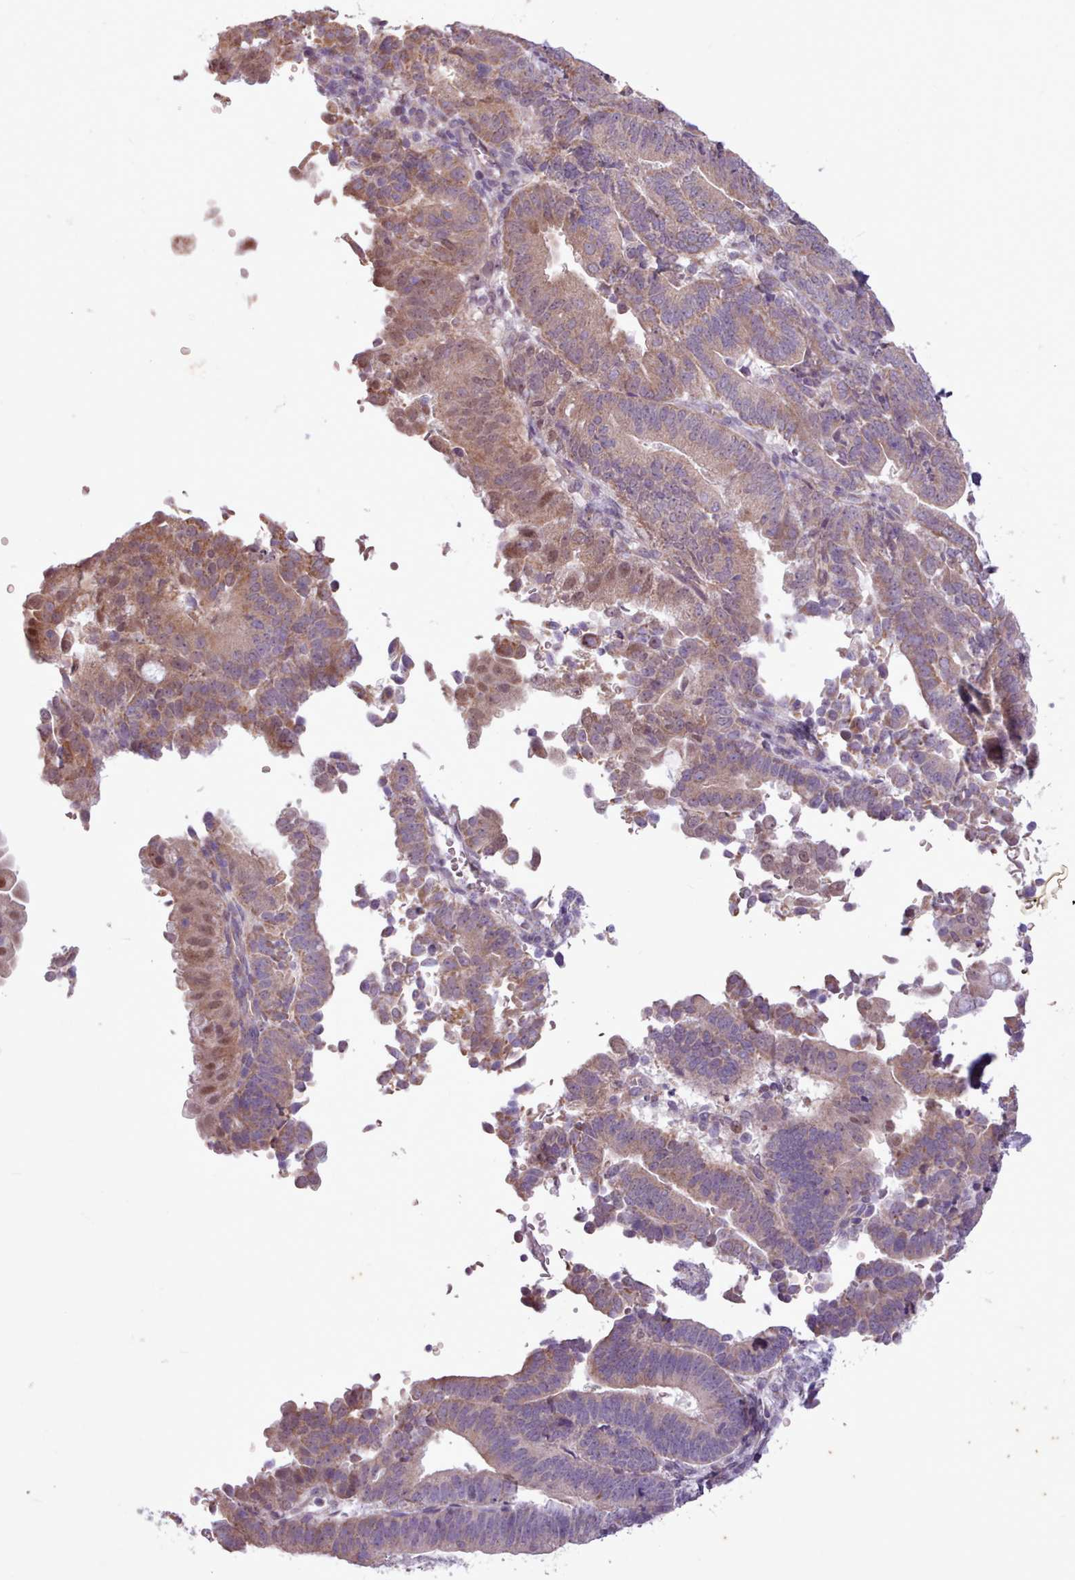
{"staining": {"intensity": "moderate", "quantity": "25%-75%", "location": "cytoplasmic/membranous,nuclear"}, "tissue": "endometrial cancer", "cell_type": "Tumor cells", "image_type": "cancer", "snomed": [{"axis": "morphology", "description": "Adenocarcinoma, NOS"}, {"axis": "topography", "description": "Endometrium"}], "caption": "Endometrial adenocarcinoma stained with DAB (3,3'-diaminobenzidine) immunohistochemistry (IHC) displays medium levels of moderate cytoplasmic/membranous and nuclear staining in about 25%-75% of tumor cells.", "gene": "SLURP1", "patient": {"sex": "female", "age": 70}}